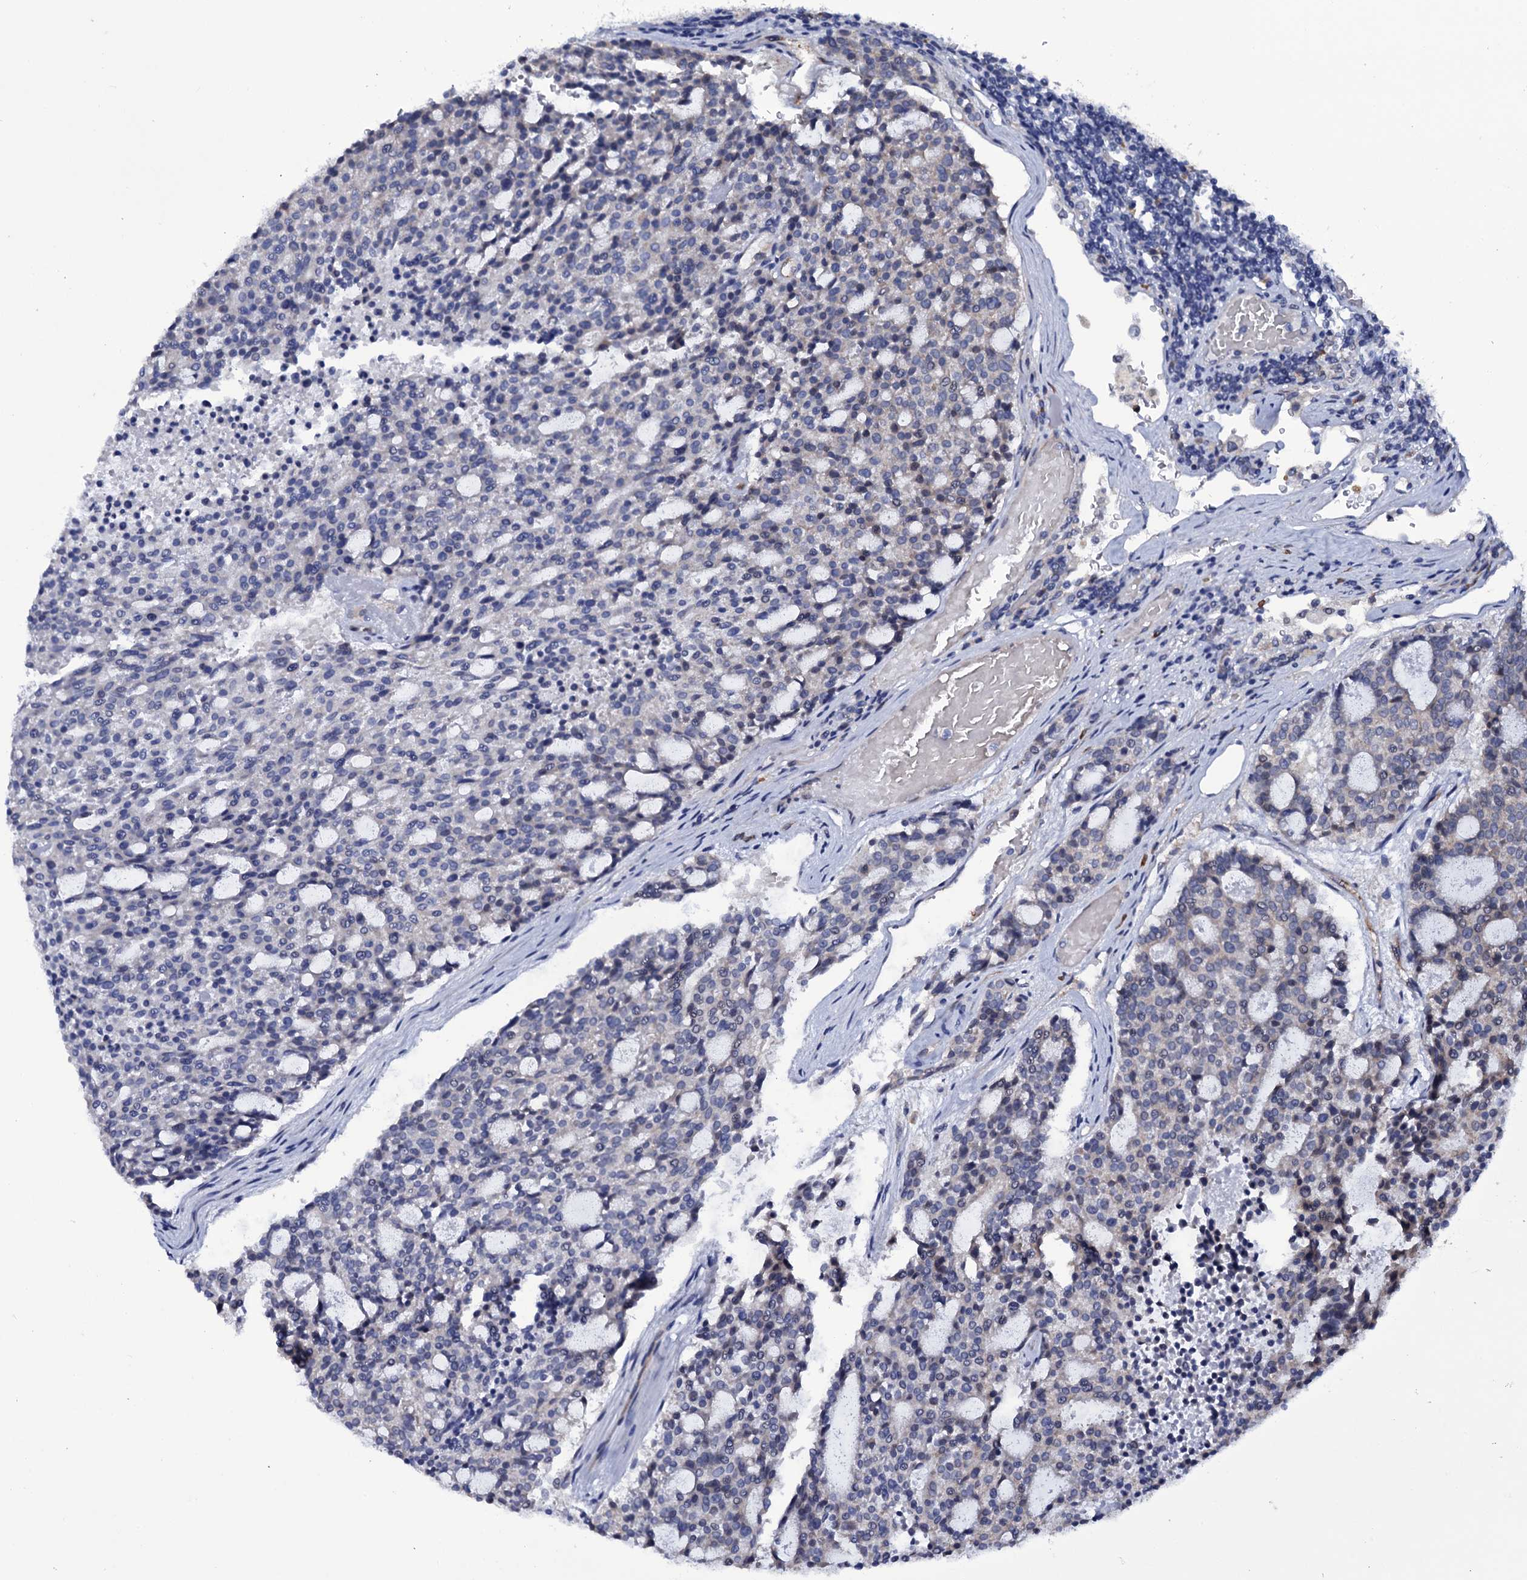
{"staining": {"intensity": "negative", "quantity": "none", "location": "none"}, "tissue": "carcinoid", "cell_type": "Tumor cells", "image_type": "cancer", "snomed": [{"axis": "morphology", "description": "Carcinoid, malignant, NOS"}, {"axis": "topography", "description": "Pancreas"}], "caption": "Immunohistochemistry (IHC) photomicrograph of neoplastic tissue: carcinoid stained with DAB shows no significant protein positivity in tumor cells.", "gene": "GAREM1", "patient": {"sex": "female", "age": 54}}